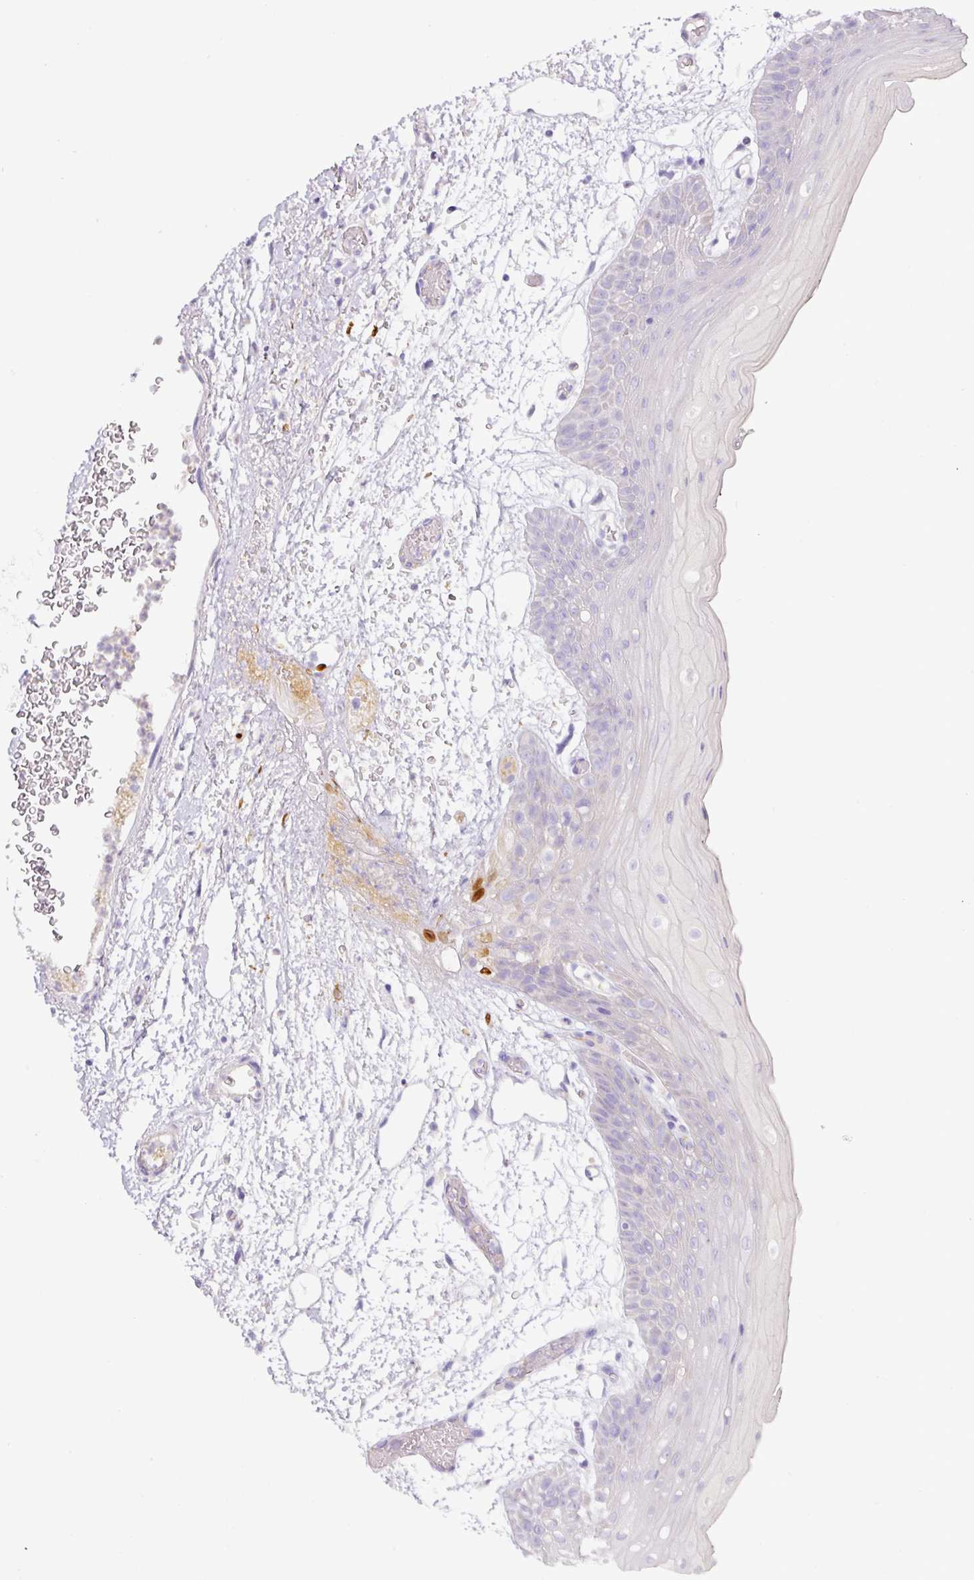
{"staining": {"intensity": "negative", "quantity": "none", "location": "none"}, "tissue": "oral mucosa", "cell_type": "Squamous epithelial cells", "image_type": "normal", "snomed": [{"axis": "morphology", "description": "Normal tissue, NOS"}, {"axis": "topography", "description": "Oral tissue"}, {"axis": "topography", "description": "Tounge, NOS"}], "caption": "Immunohistochemistry micrograph of benign human oral mucosa stained for a protein (brown), which demonstrates no positivity in squamous epithelial cells.", "gene": "TARM1", "patient": {"sex": "female", "age": 59}}